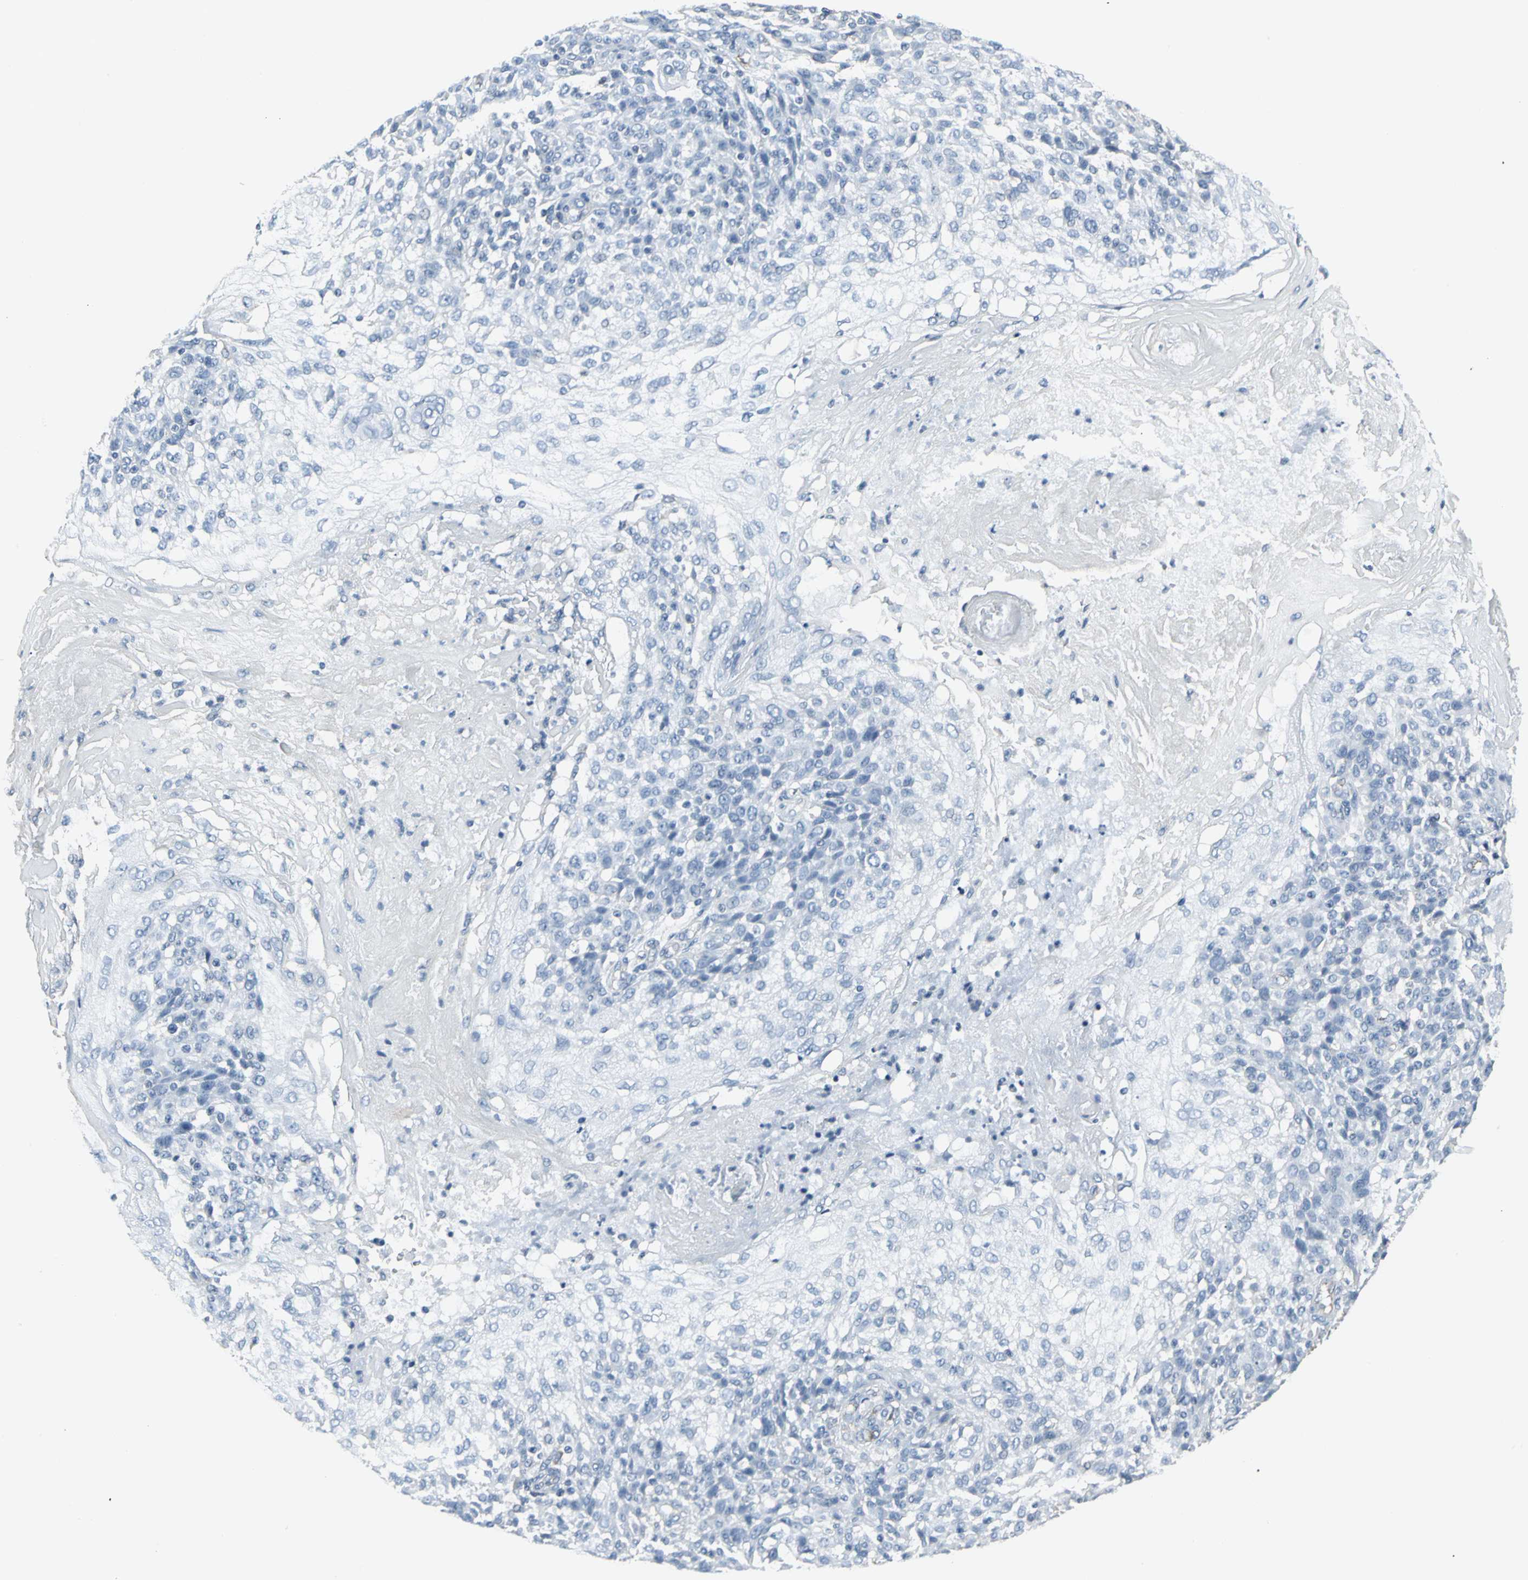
{"staining": {"intensity": "negative", "quantity": "none", "location": "none"}, "tissue": "skin cancer", "cell_type": "Tumor cells", "image_type": "cancer", "snomed": [{"axis": "morphology", "description": "Normal tissue, NOS"}, {"axis": "morphology", "description": "Squamous cell carcinoma, NOS"}, {"axis": "topography", "description": "Skin"}], "caption": "Immunohistochemistry photomicrograph of skin cancer stained for a protein (brown), which reveals no expression in tumor cells.", "gene": "IQGAP2", "patient": {"sex": "female", "age": 83}}